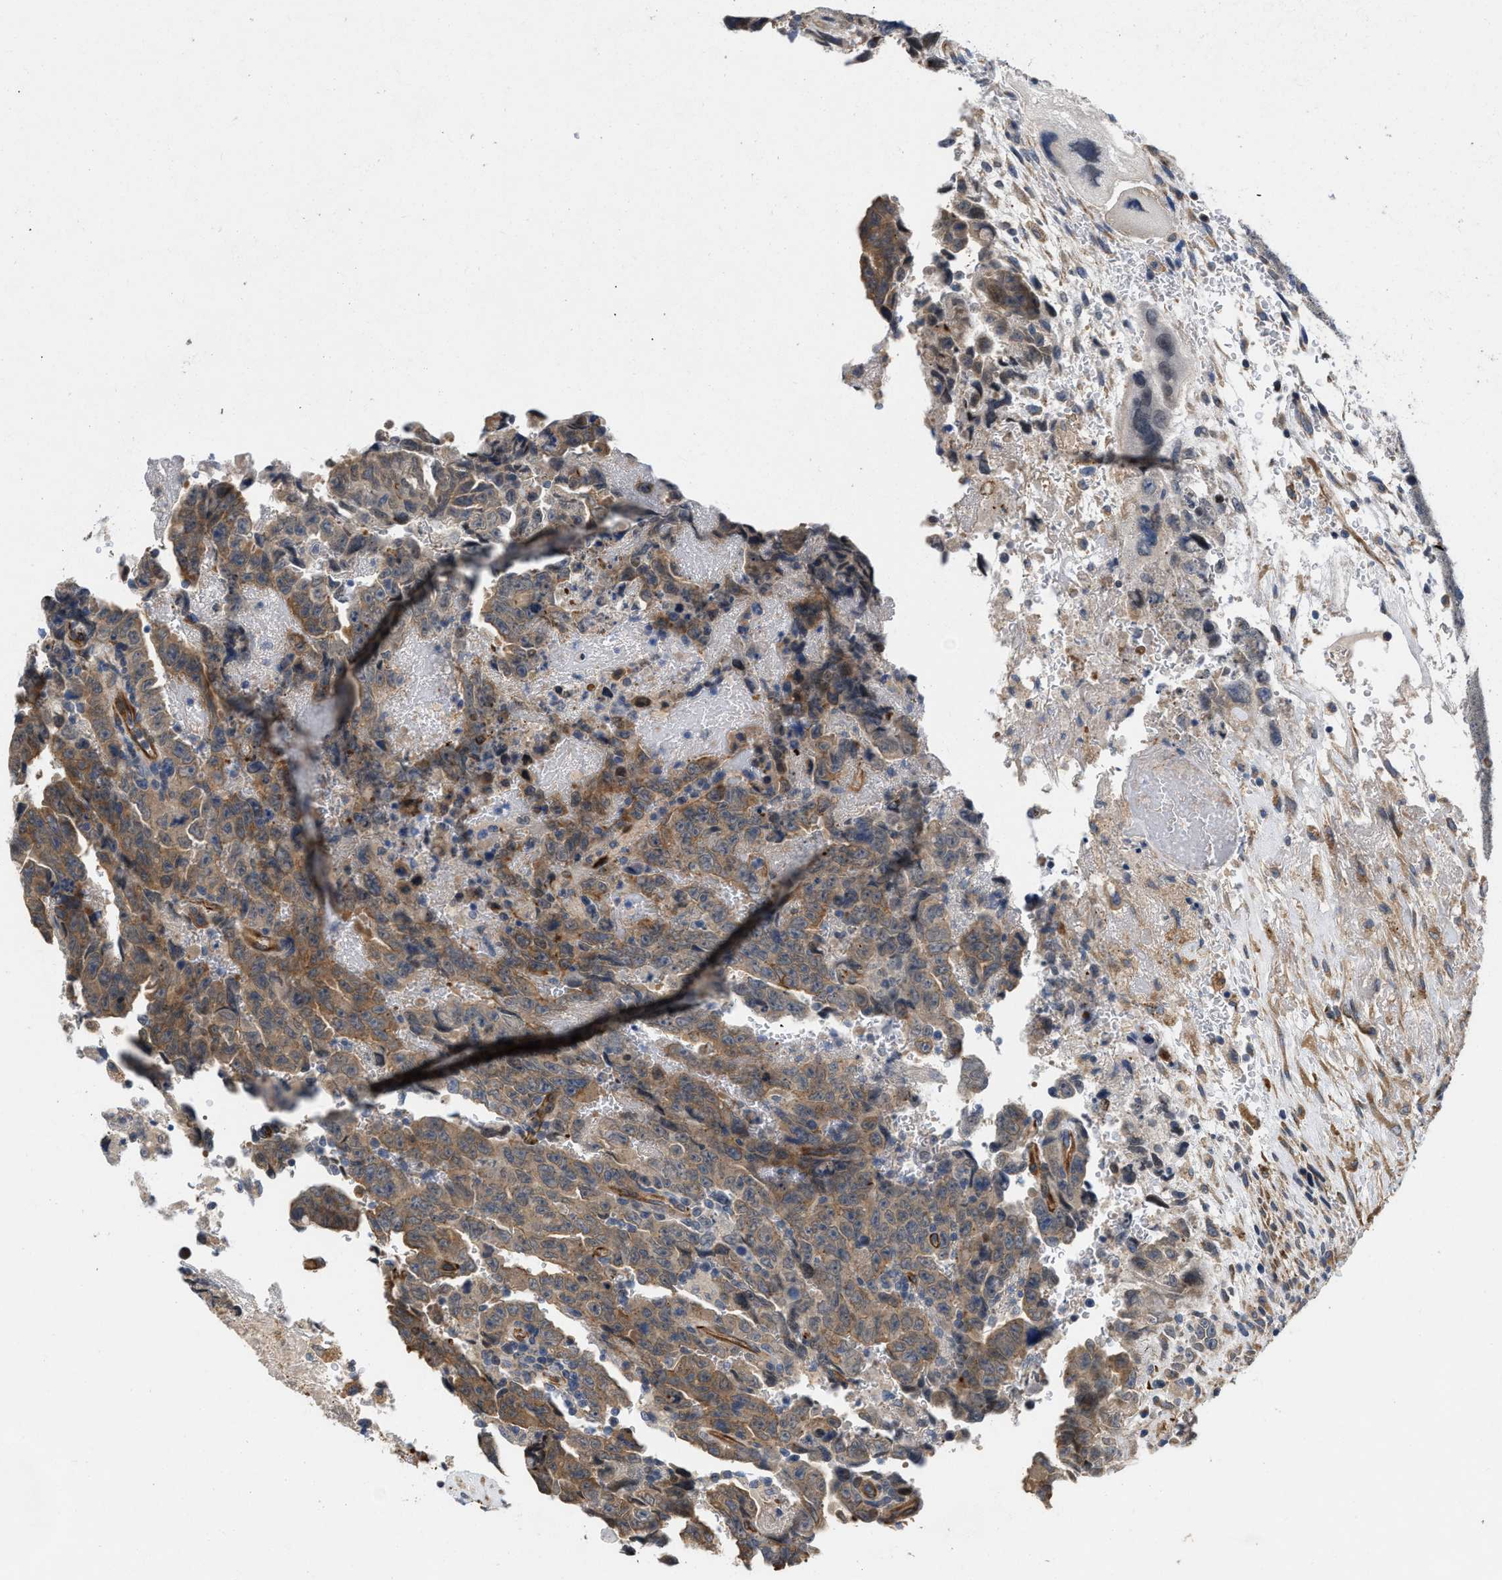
{"staining": {"intensity": "moderate", "quantity": "25%-75%", "location": "cytoplasmic/membranous"}, "tissue": "testis cancer", "cell_type": "Tumor cells", "image_type": "cancer", "snomed": [{"axis": "morphology", "description": "Carcinoma, Embryonal, NOS"}, {"axis": "topography", "description": "Testis"}], "caption": "This photomicrograph exhibits immunohistochemistry (IHC) staining of human testis embryonal carcinoma, with medium moderate cytoplasmic/membranous expression in about 25%-75% of tumor cells.", "gene": "SLC4A11", "patient": {"sex": "male", "age": 28}}